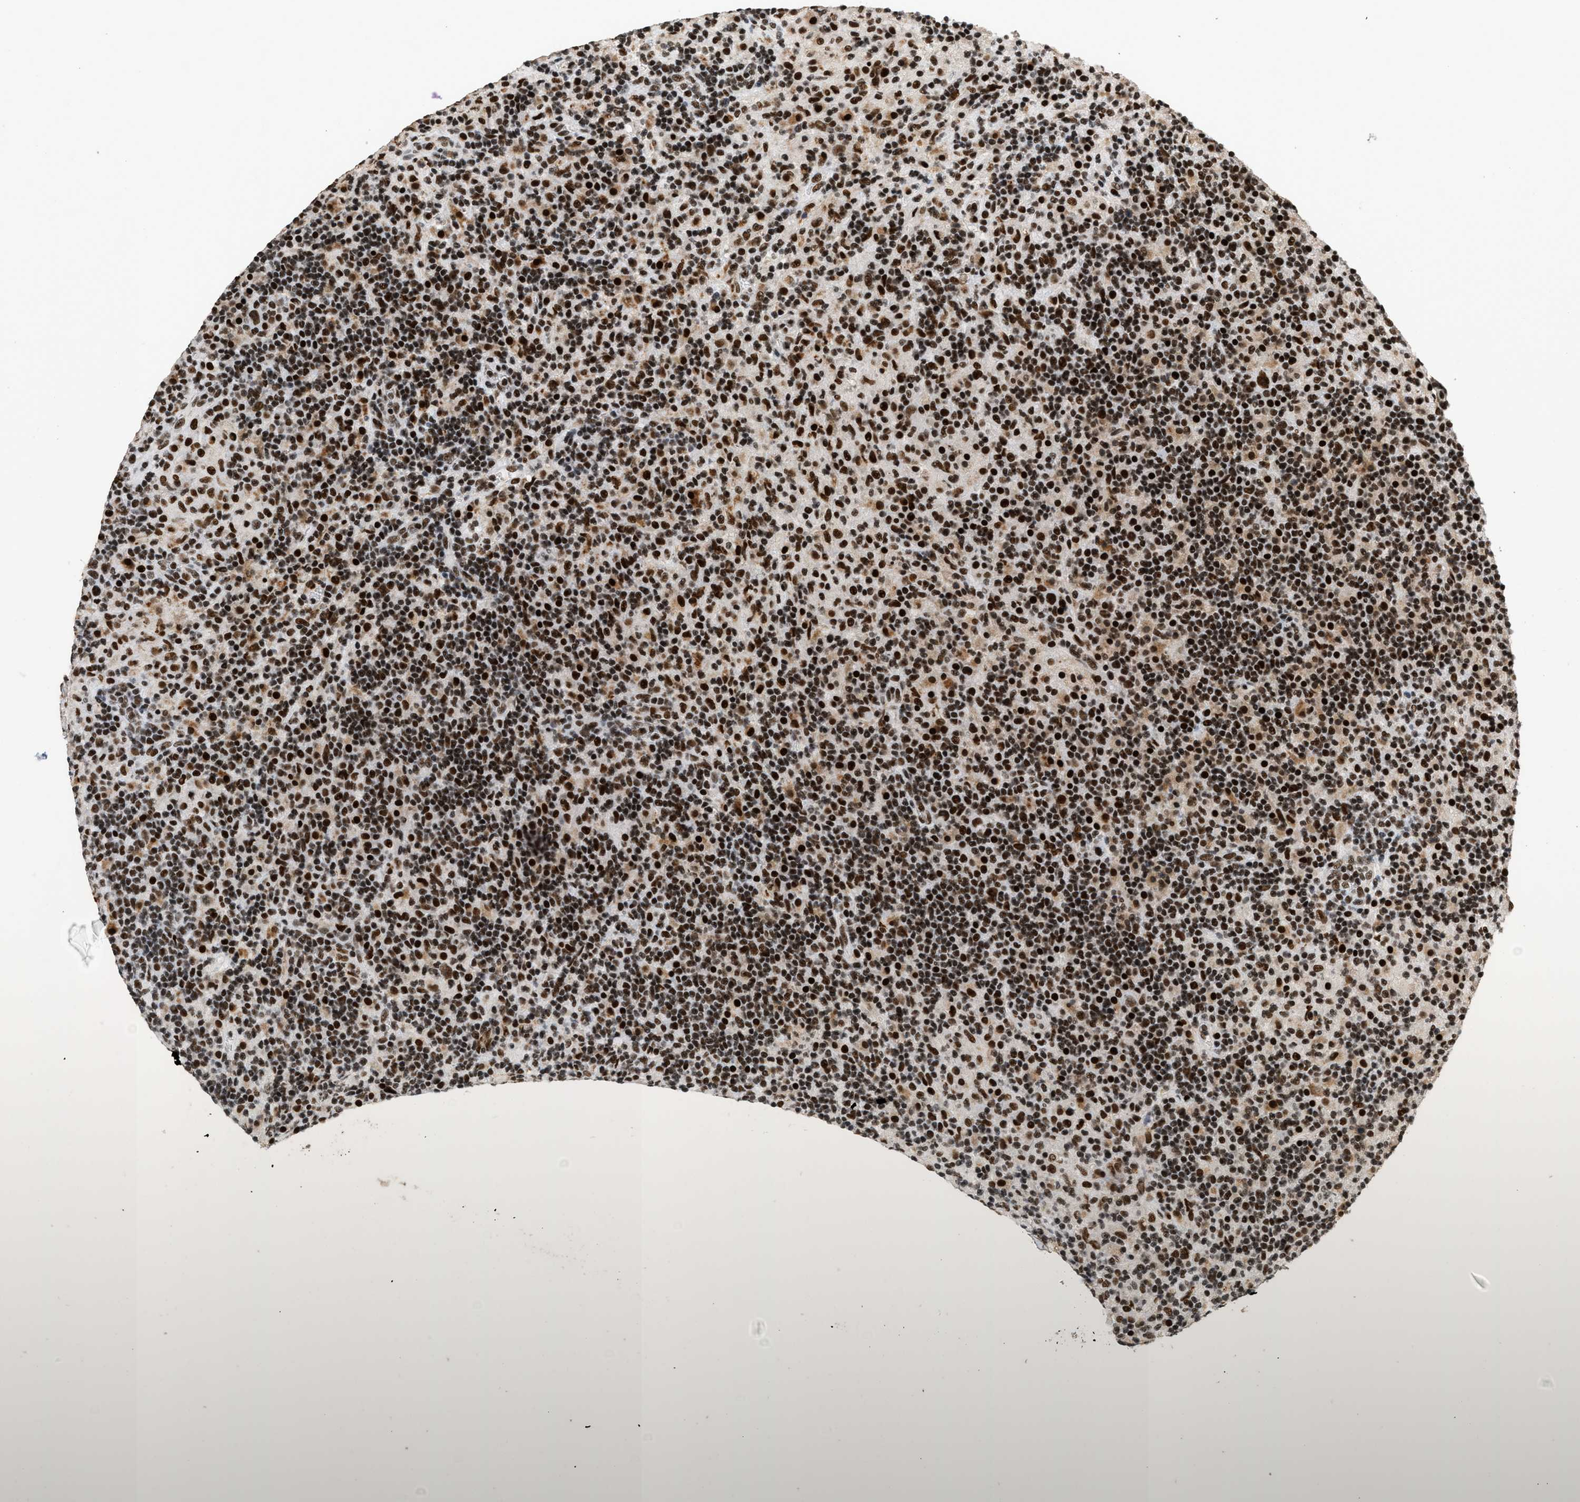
{"staining": {"intensity": "strong", "quantity": ">75%", "location": "nuclear"}, "tissue": "lymphoma", "cell_type": "Tumor cells", "image_type": "cancer", "snomed": [{"axis": "morphology", "description": "Hodgkin's disease, NOS"}, {"axis": "topography", "description": "Lymph node"}], "caption": "Hodgkin's disease stained for a protein reveals strong nuclear positivity in tumor cells. (Brightfield microscopy of DAB IHC at high magnification).", "gene": "SMARCB1", "patient": {"sex": "male", "age": 70}}